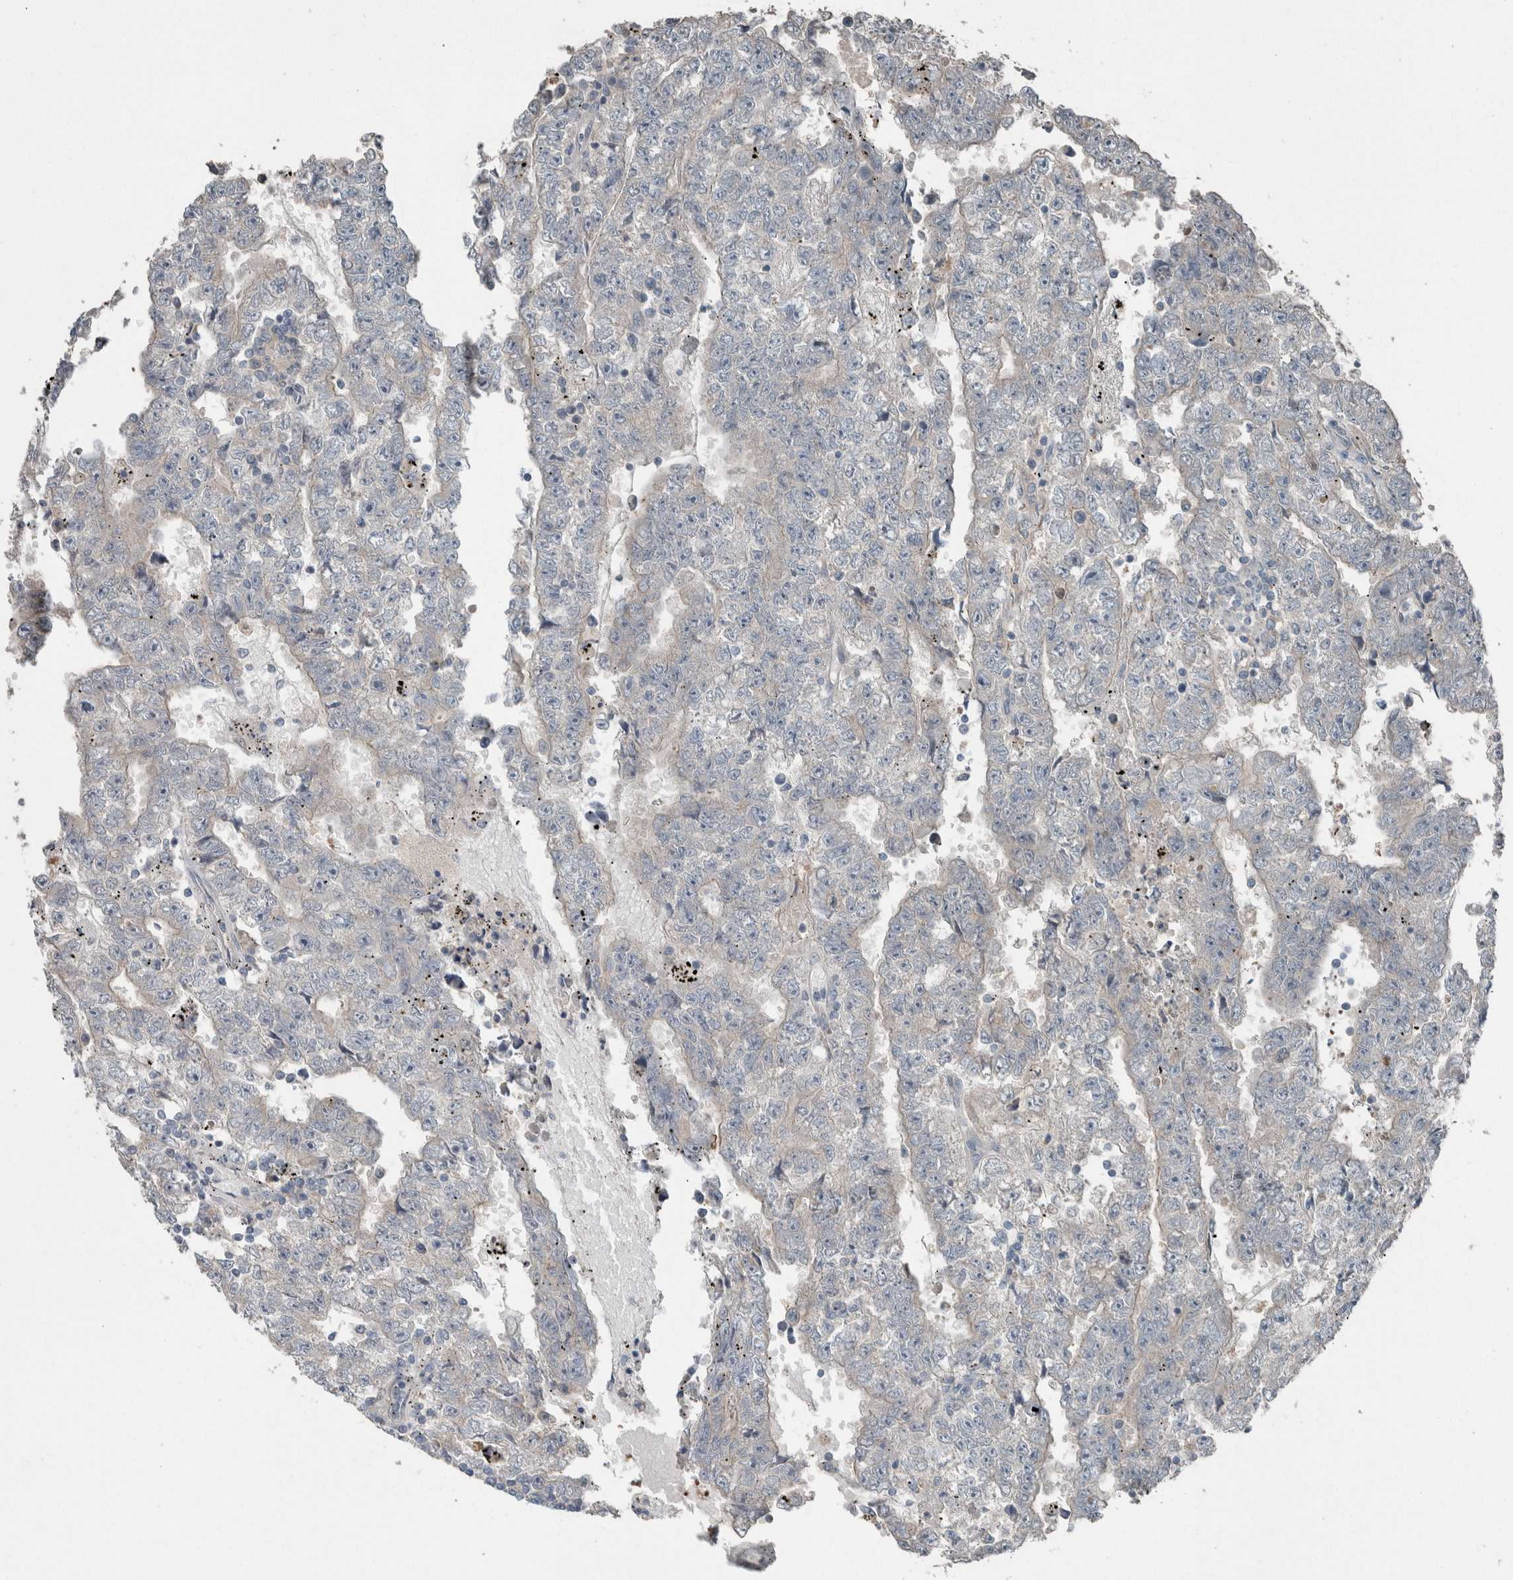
{"staining": {"intensity": "negative", "quantity": "none", "location": "none"}, "tissue": "testis cancer", "cell_type": "Tumor cells", "image_type": "cancer", "snomed": [{"axis": "morphology", "description": "Carcinoma, Embryonal, NOS"}, {"axis": "topography", "description": "Testis"}], "caption": "Testis embryonal carcinoma was stained to show a protein in brown. There is no significant expression in tumor cells.", "gene": "KNTC1", "patient": {"sex": "male", "age": 25}}